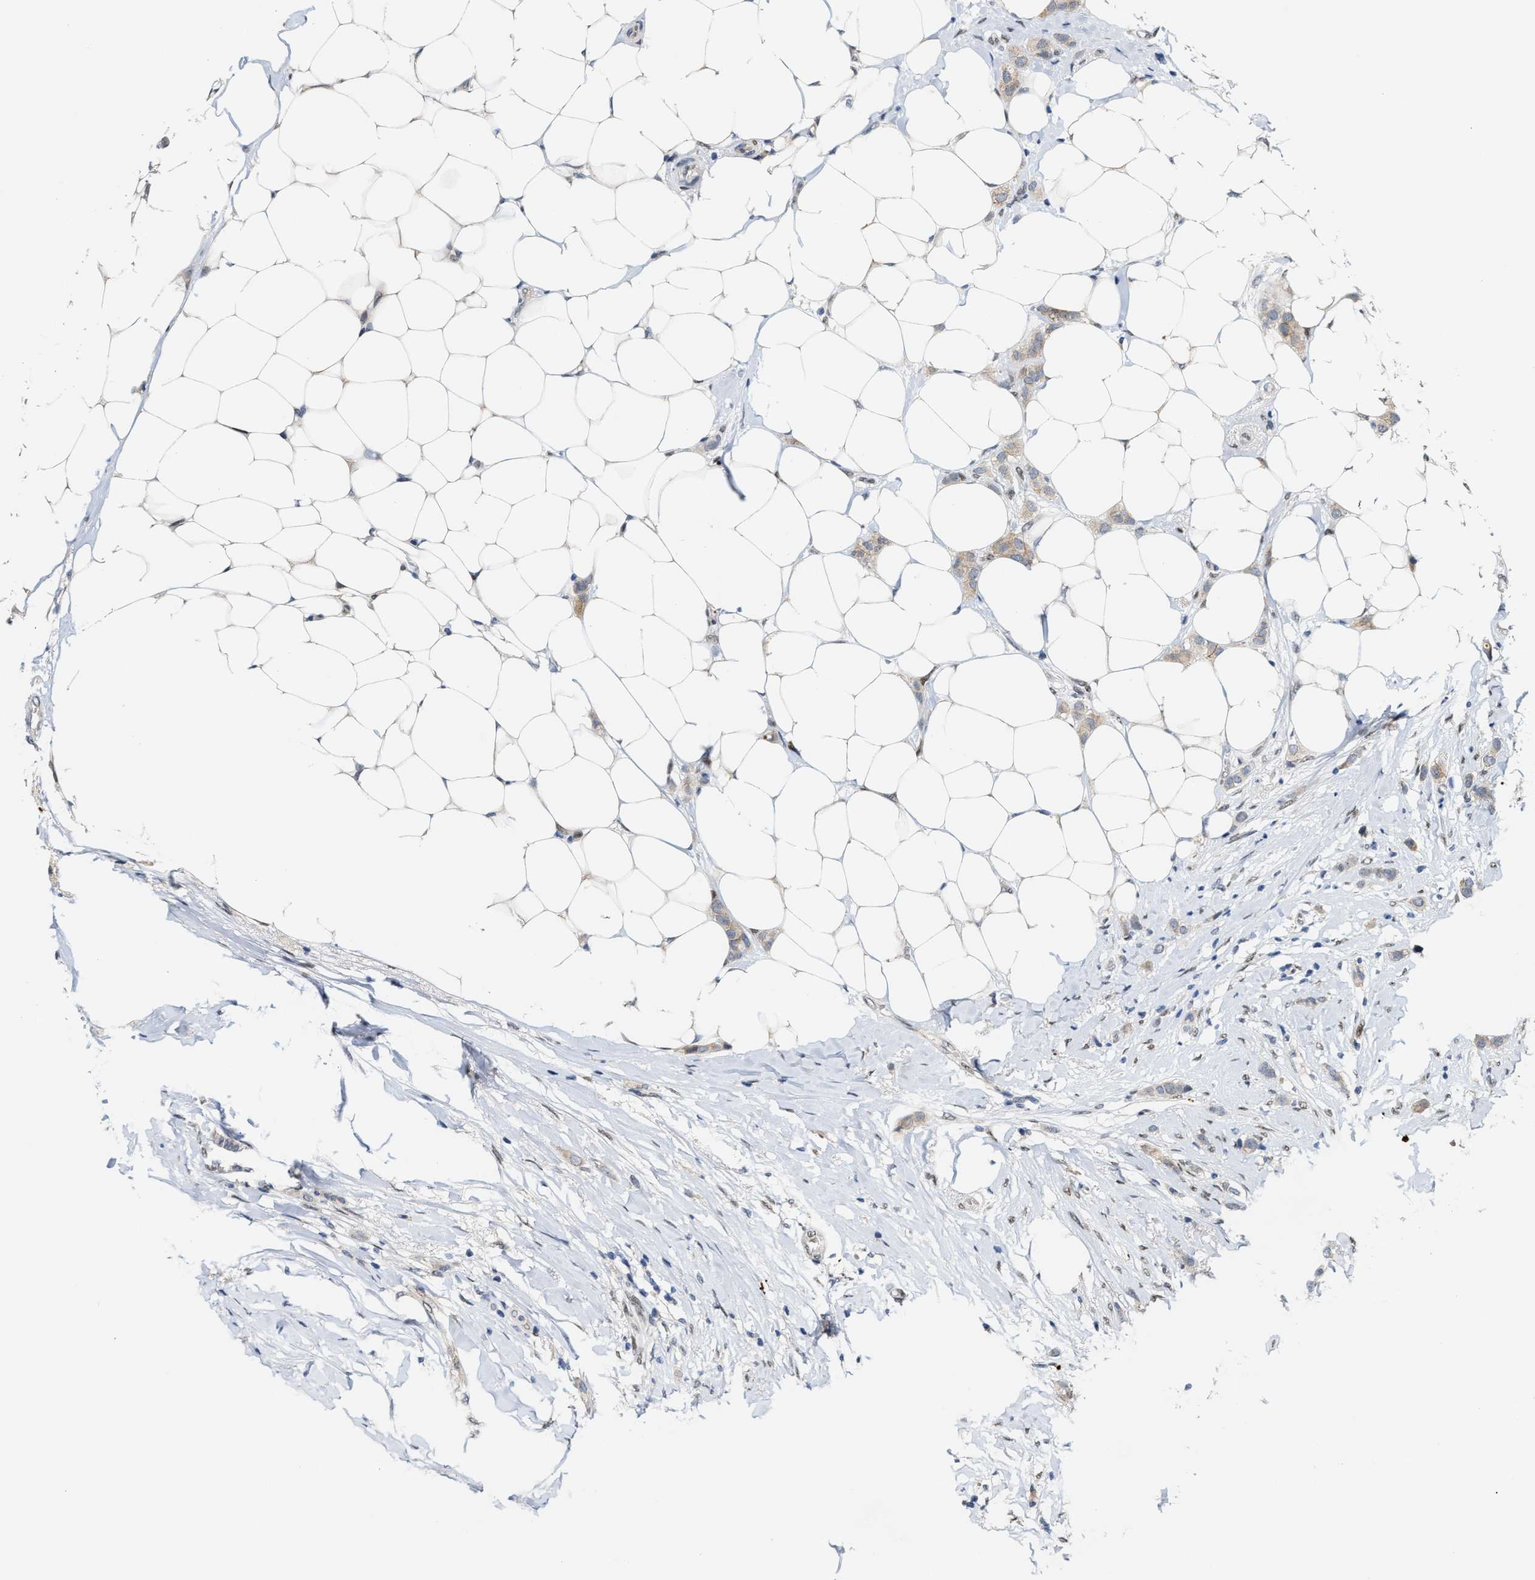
{"staining": {"intensity": "weak", "quantity": ">75%", "location": "cytoplasmic/membranous"}, "tissue": "breast cancer", "cell_type": "Tumor cells", "image_type": "cancer", "snomed": [{"axis": "morphology", "description": "Lobular carcinoma"}, {"axis": "topography", "description": "Breast"}], "caption": "Immunohistochemistry of human lobular carcinoma (breast) displays low levels of weak cytoplasmic/membranous staining in approximately >75% of tumor cells. (DAB (3,3'-diaminobenzidine) IHC, brown staining for protein, blue staining for nuclei).", "gene": "TCF4", "patient": {"sex": "female", "age": 55}}